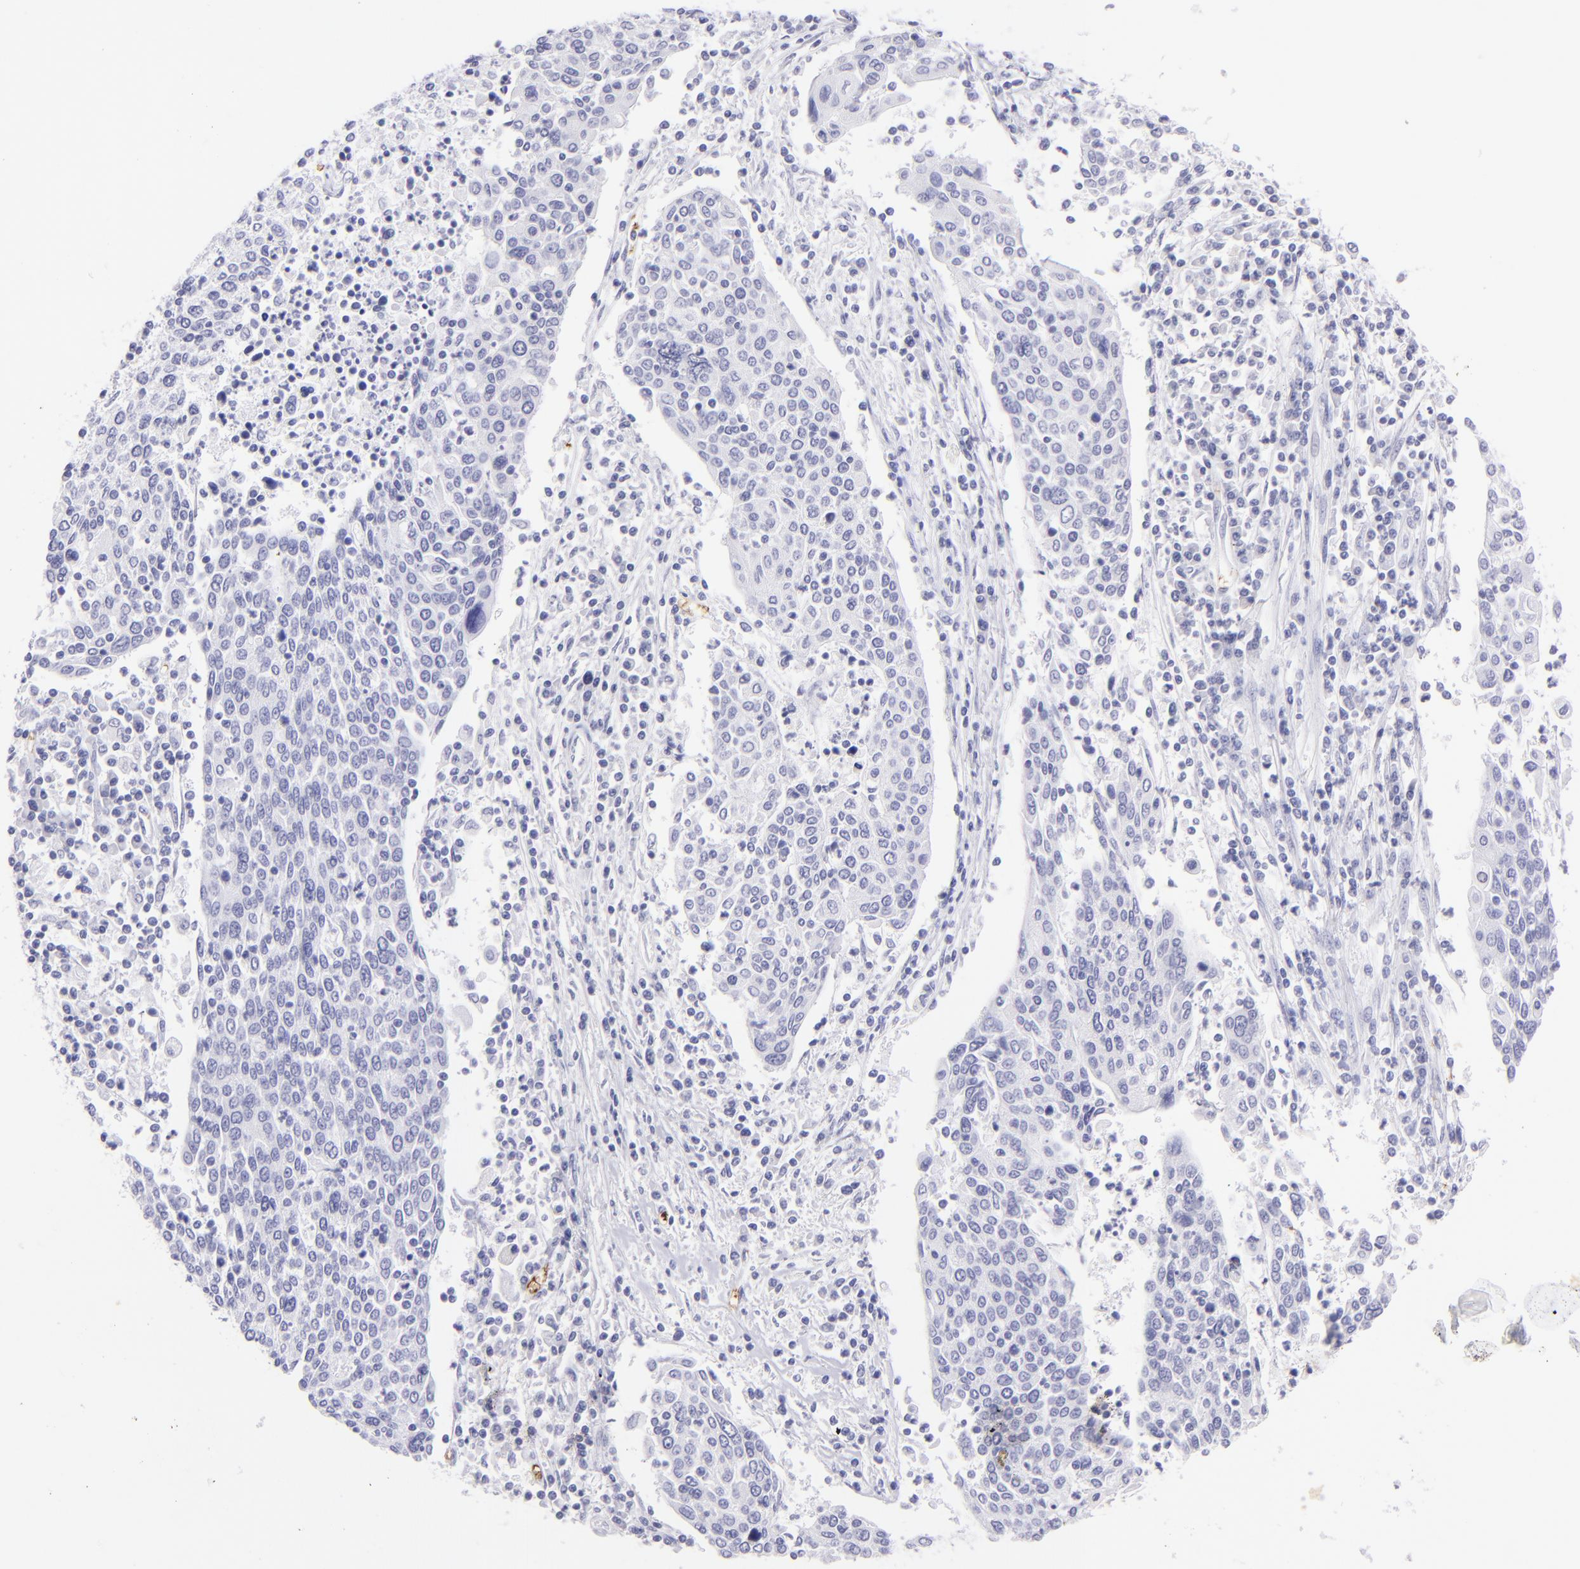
{"staining": {"intensity": "negative", "quantity": "none", "location": "none"}, "tissue": "cervical cancer", "cell_type": "Tumor cells", "image_type": "cancer", "snomed": [{"axis": "morphology", "description": "Squamous cell carcinoma, NOS"}, {"axis": "topography", "description": "Cervix"}], "caption": "Tumor cells are negative for brown protein staining in squamous cell carcinoma (cervical). (Brightfield microscopy of DAB immunohistochemistry at high magnification).", "gene": "GYPA", "patient": {"sex": "female", "age": 40}}